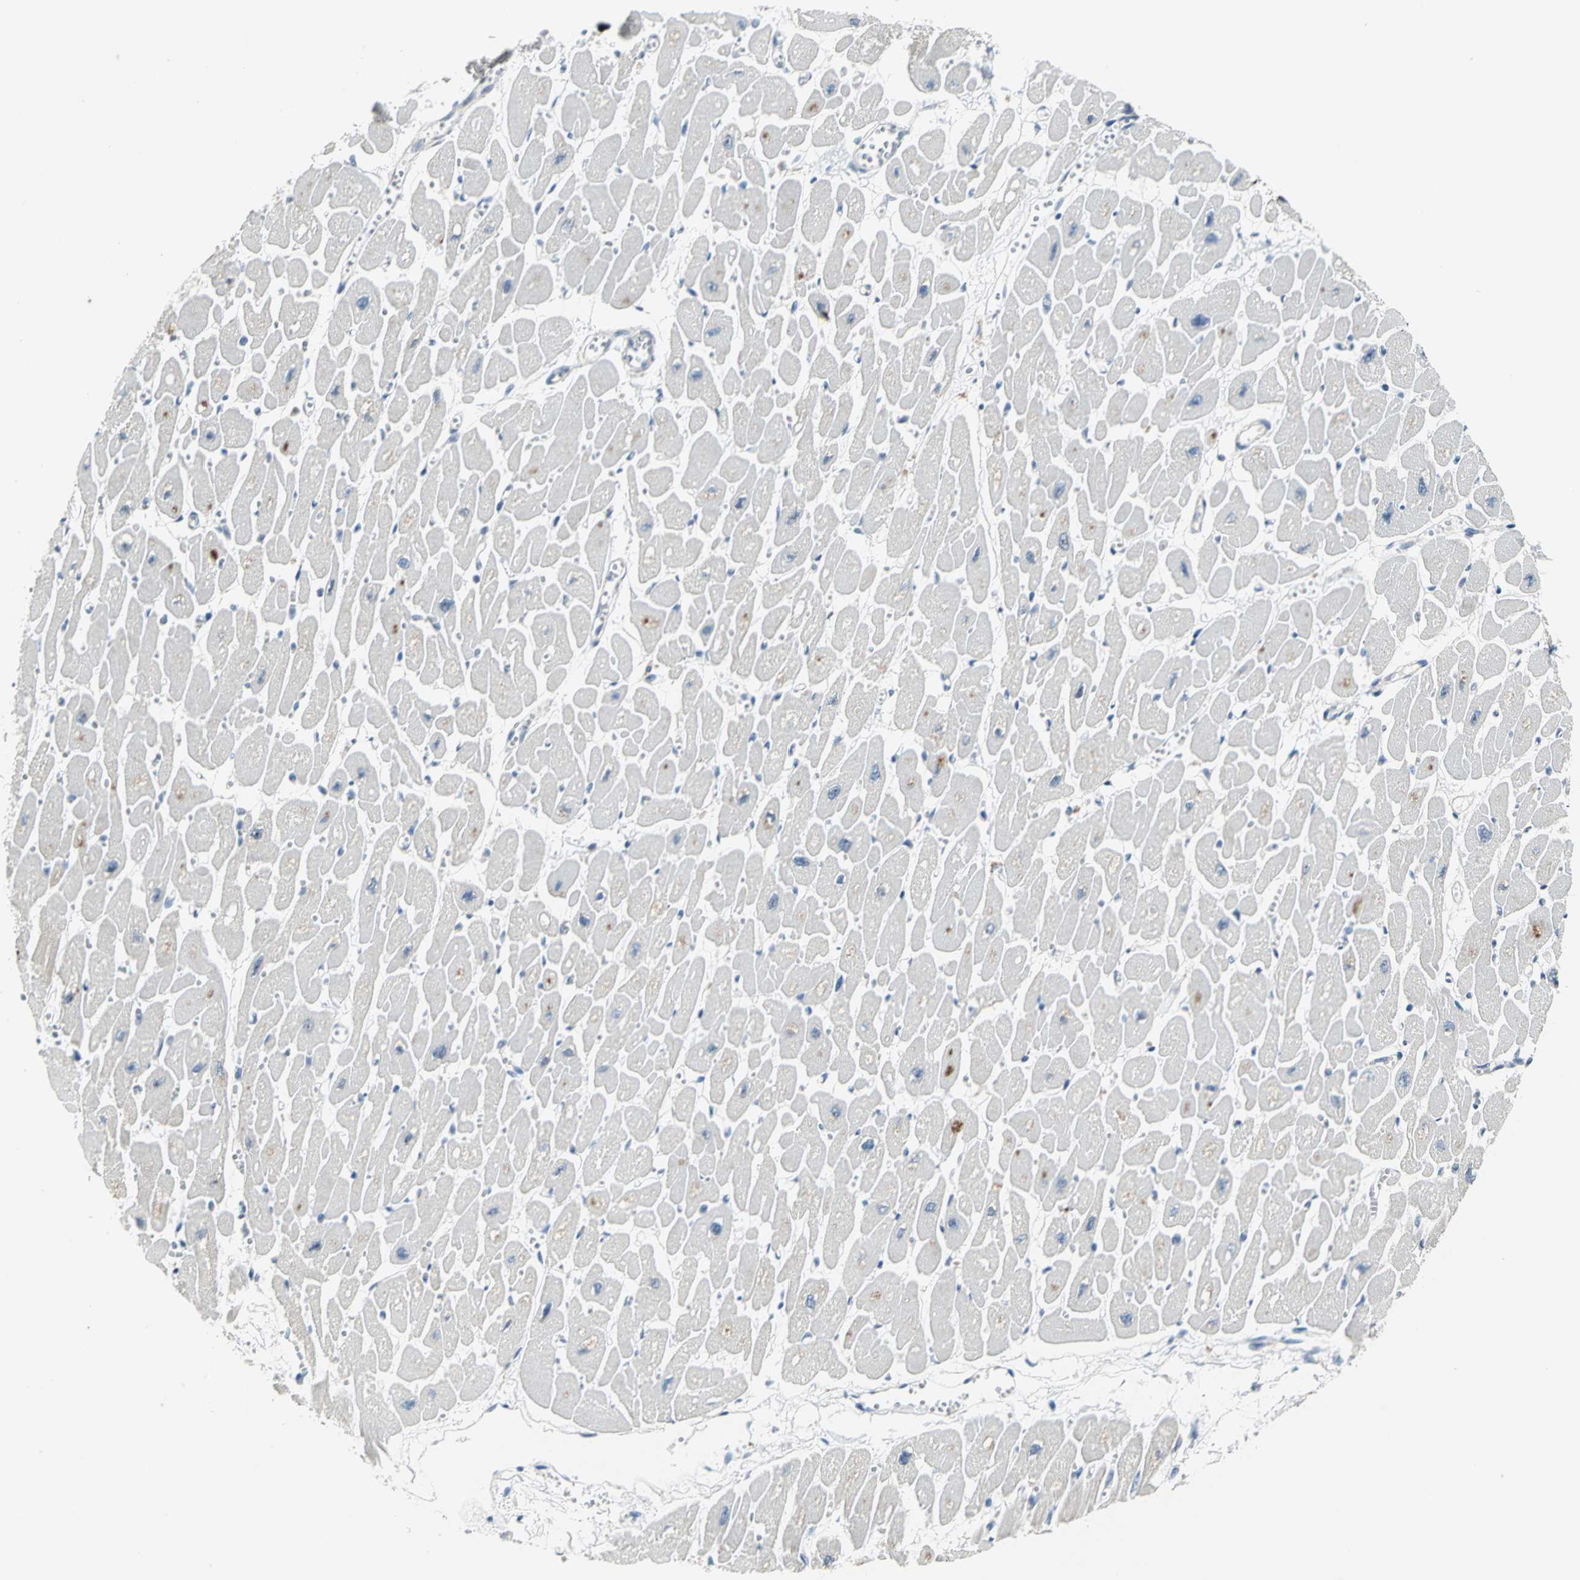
{"staining": {"intensity": "negative", "quantity": "none", "location": "none"}, "tissue": "heart muscle", "cell_type": "Cardiomyocytes", "image_type": "normal", "snomed": [{"axis": "morphology", "description": "Normal tissue, NOS"}, {"axis": "topography", "description": "Heart"}], "caption": "Photomicrograph shows no significant protein expression in cardiomyocytes of unremarkable heart muscle.", "gene": "MYBBP1A", "patient": {"sex": "female", "age": 54}}